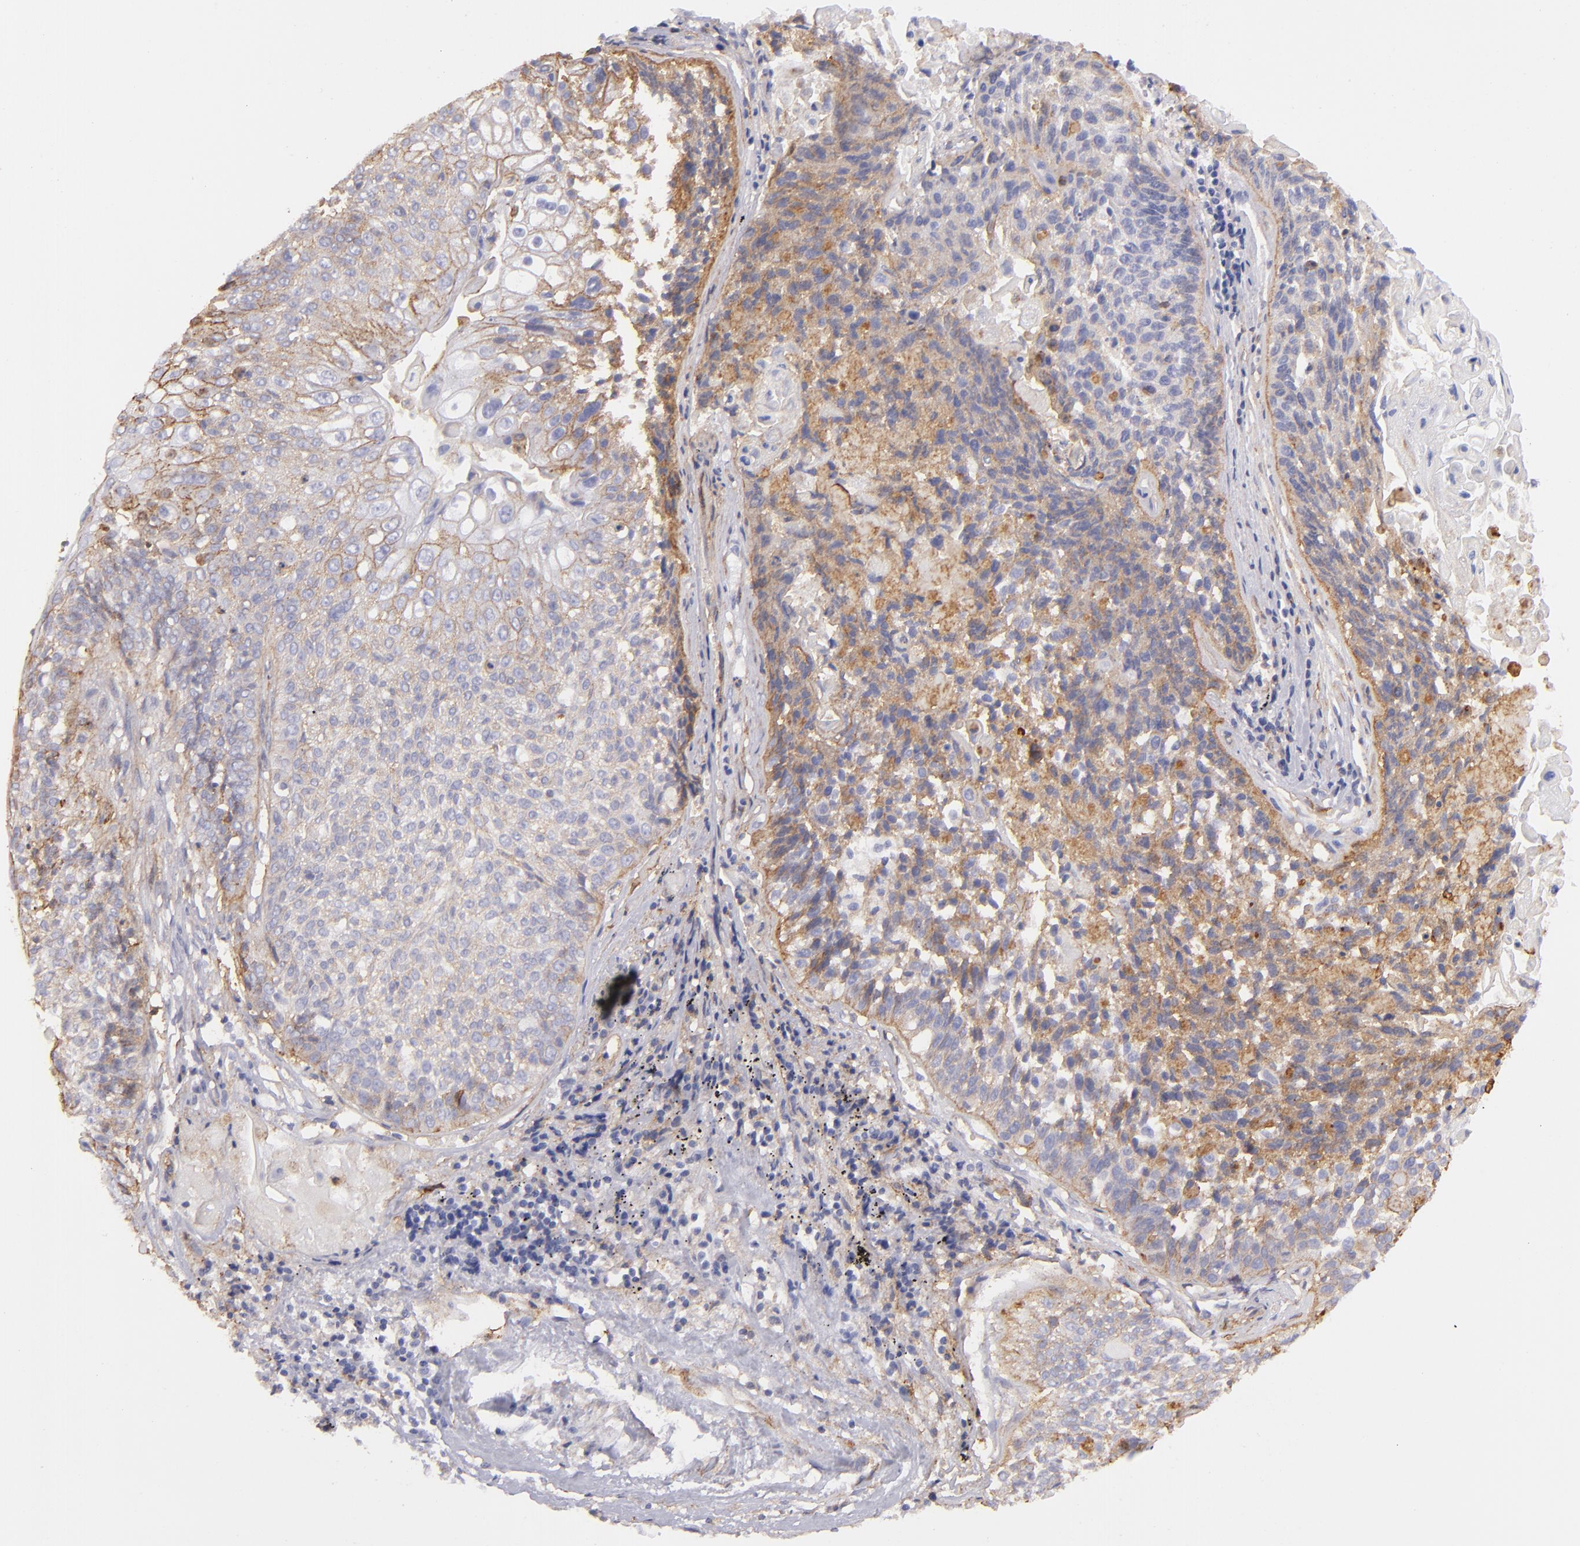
{"staining": {"intensity": "moderate", "quantity": "25%-75%", "location": "cytoplasmic/membranous"}, "tissue": "lung cancer", "cell_type": "Tumor cells", "image_type": "cancer", "snomed": [{"axis": "morphology", "description": "Adenocarcinoma, NOS"}, {"axis": "topography", "description": "Lung"}], "caption": "A histopathology image of human lung adenocarcinoma stained for a protein displays moderate cytoplasmic/membranous brown staining in tumor cells.", "gene": "CD151", "patient": {"sex": "male", "age": 60}}